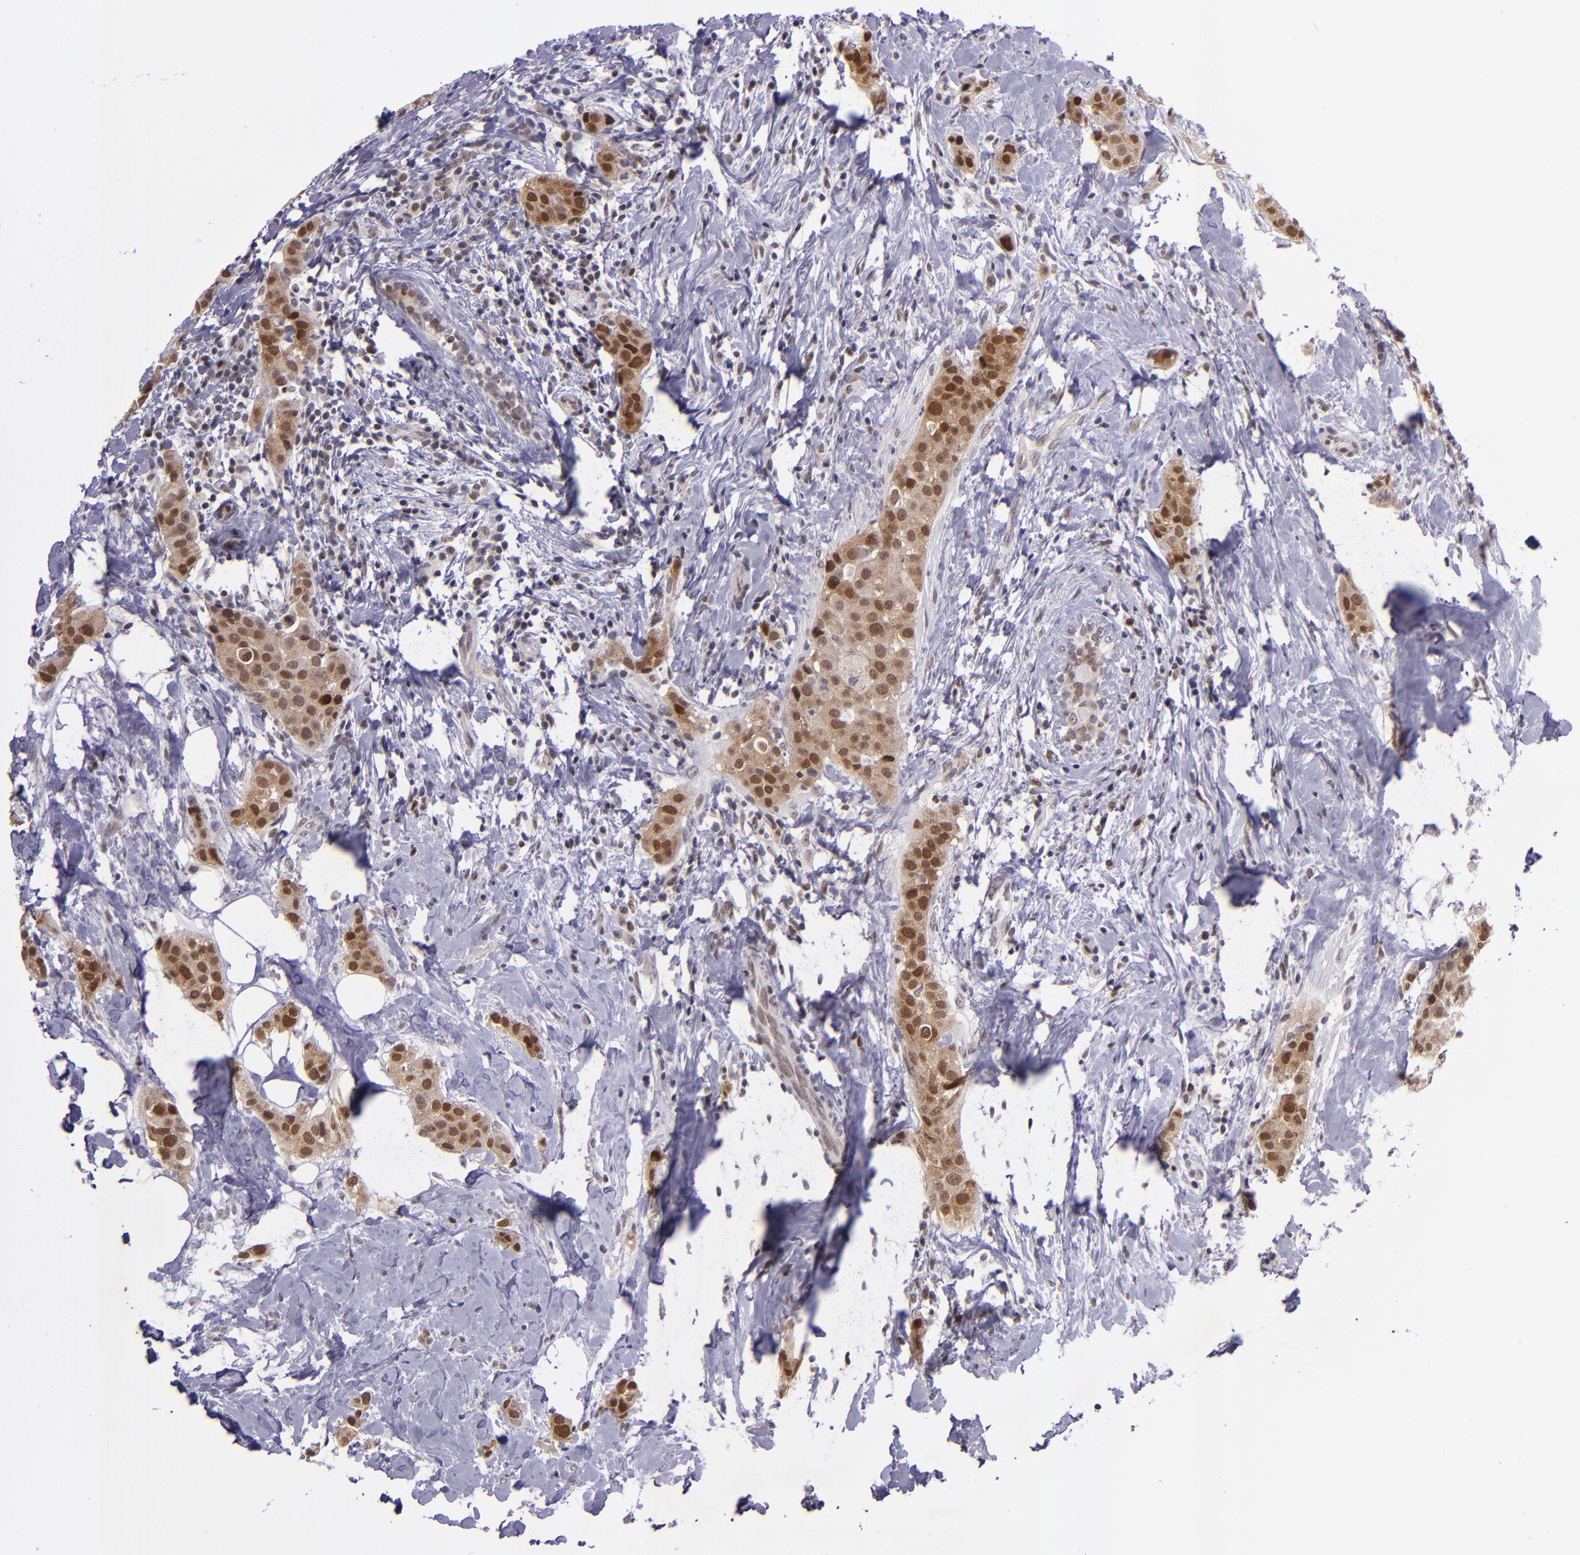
{"staining": {"intensity": "strong", "quantity": ">75%", "location": "cytoplasmic/membranous,nuclear"}, "tissue": "breast cancer", "cell_type": "Tumor cells", "image_type": "cancer", "snomed": [{"axis": "morphology", "description": "Duct carcinoma"}, {"axis": "topography", "description": "Breast"}], "caption": "Immunohistochemistry (IHC) (DAB (3,3'-diaminobenzidine)) staining of human breast cancer displays strong cytoplasmic/membranous and nuclear protein positivity in approximately >75% of tumor cells.", "gene": "BAG1", "patient": {"sex": "female", "age": 45}}